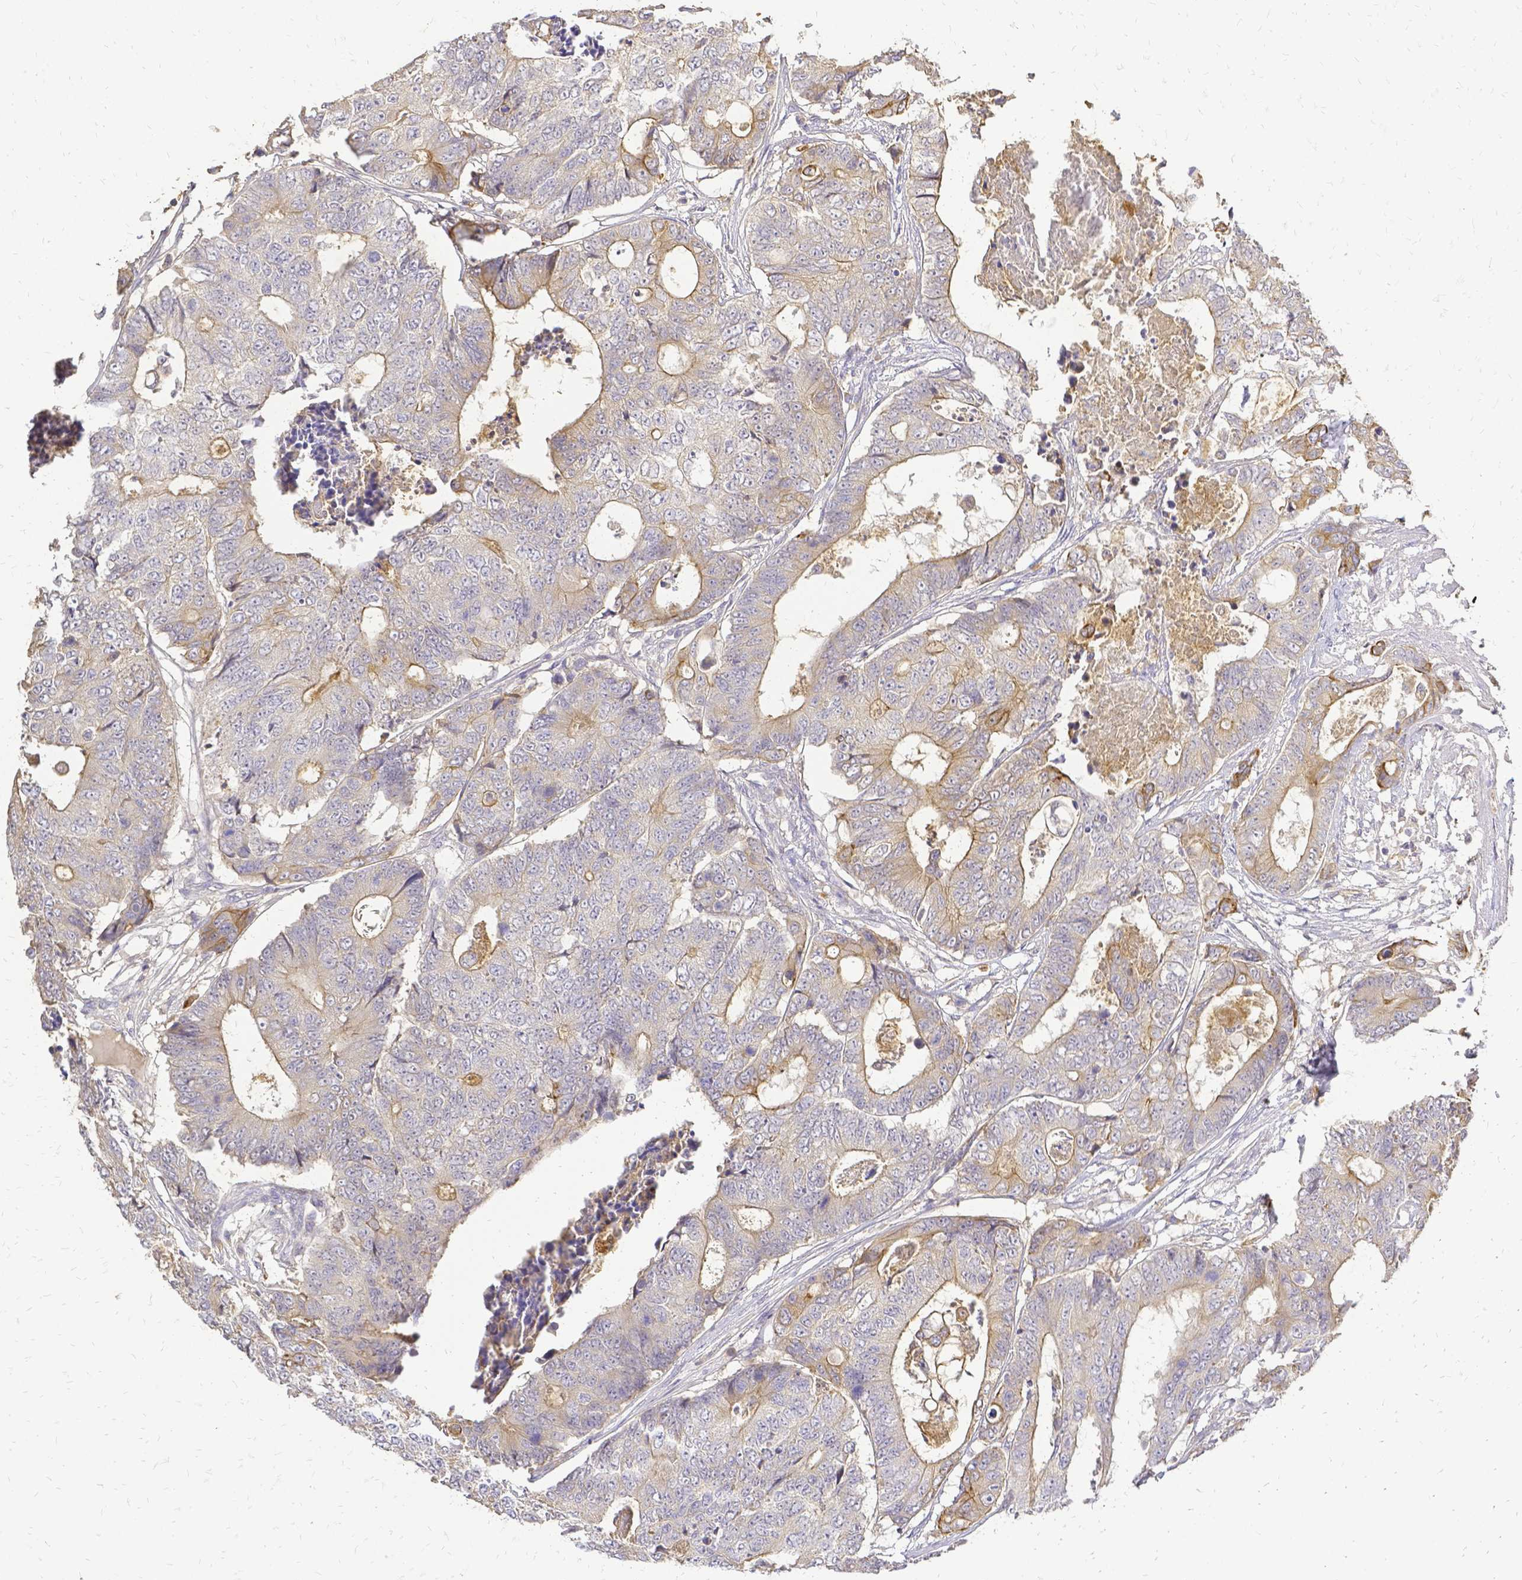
{"staining": {"intensity": "moderate", "quantity": "<25%", "location": "cytoplasmic/membranous"}, "tissue": "colorectal cancer", "cell_type": "Tumor cells", "image_type": "cancer", "snomed": [{"axis": "morphology", "description": "Adenocarcinoma, NOS"}, {"axis": "topography", "description": "Colon"}], "caption": "High-power microscopy captured an immunohistochemistry histopathology image of colorectal cancer, revealing moderate cytoplasmic/membranous staining in about <25% of tumor cells.", "gene": "CIB1", "patient": {"sex": "female", "age": 48}}